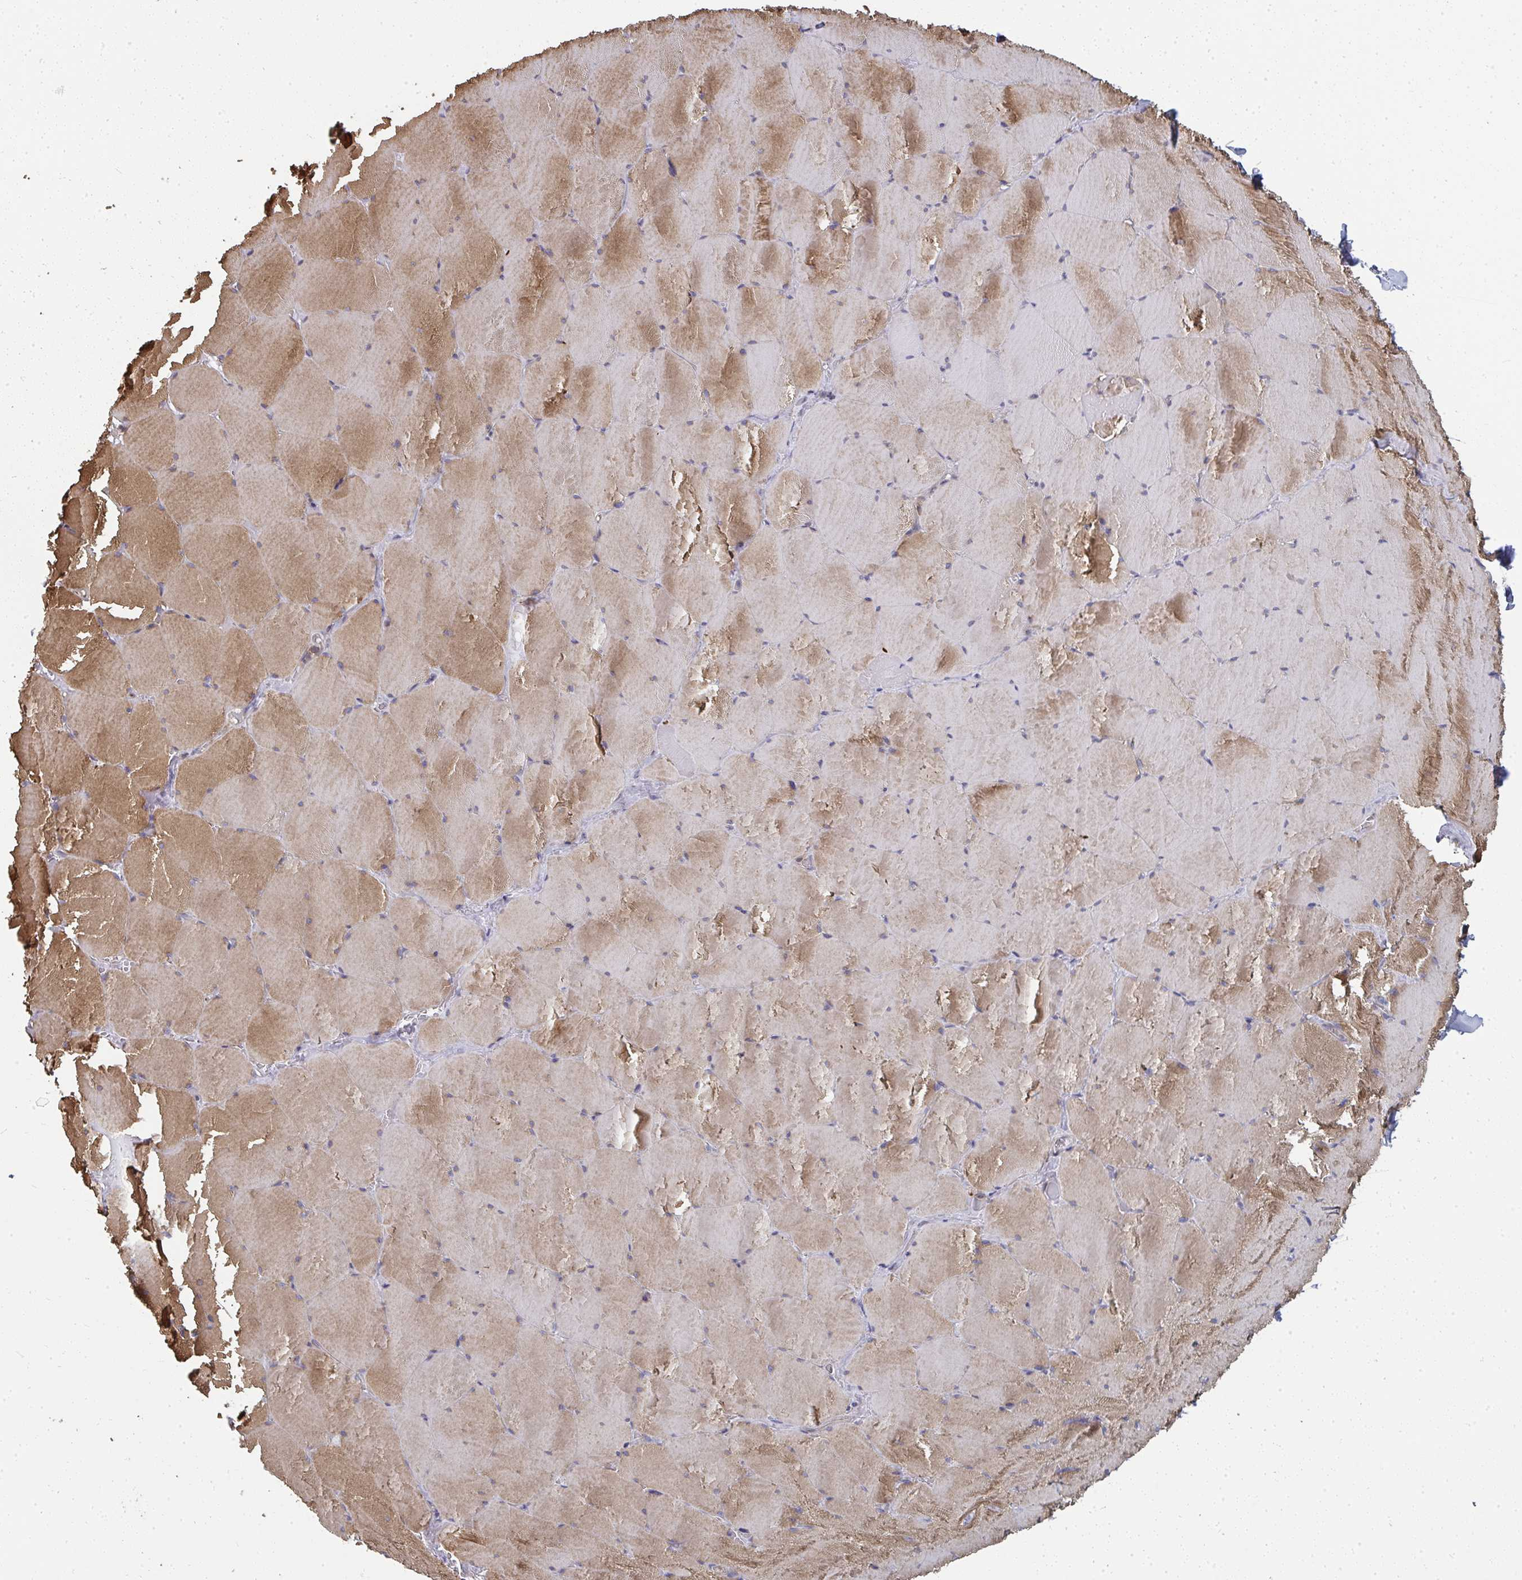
{"staining": {"intensity": "moderate", "quantity": "25%-75%", "location": "cytoplasmic/membranous"}, "tissue": "skeletal muscle", "cell_type": "Myocytes", "image_type": "normal", "snomed": [{"axis": "morphology", "description": "Normal tissue, NOS"}, {"axis": "topography", "description": "Skeletal muscle"}, {"axis": "topography", "description": "Head-Neck"}], "caption": "Moderate cytoplasmic/membranous protein expression is identified in about 25%-75% of myocytes in skeletal muscle.", "gene": "ZFYVE28", "patient": {"sex": "male", "age": 66}}